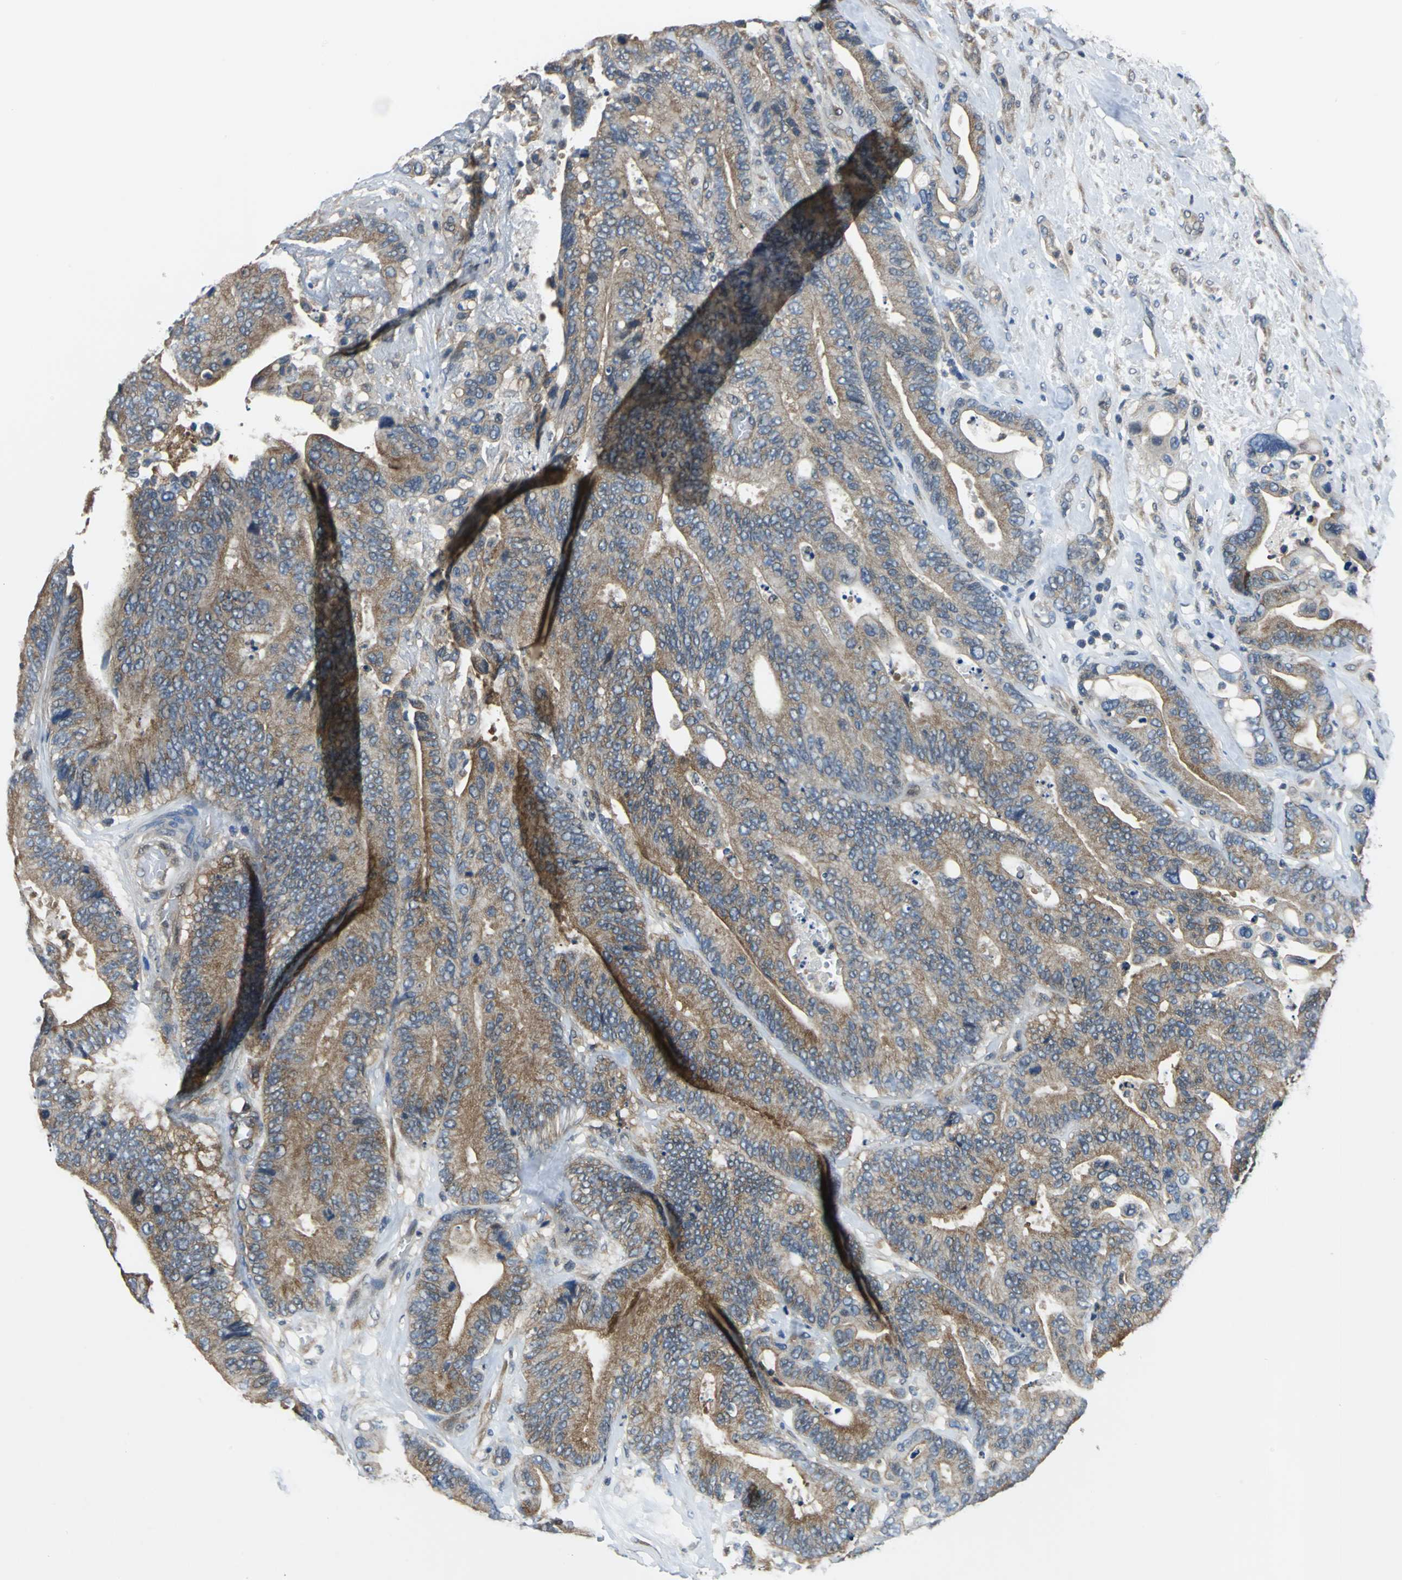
{"staining": {"intensity": "moderate", "quantity": ">75%", "location": "cytoplasmic/membranous"}, "tissue": "colorectal cancer", "cell_type": "Tumor cells", "image_type": "cancer", "snomed": [{"axis": "morphology", "description": "Normal tissue, NOS"}, {"axis": "morphology", "description": "Adenocarcinoma, NOS"}, {"axis": "topography", "description": "Colon"}], "caption": "Immunohistochemical staining of human colorectal cancer reveals moderate cytoplasmic/membranous protein positivity in approximately >75% of tumor cells.", "gene": "ARPC3", "patient": {"sex": "male", "age": 82}}